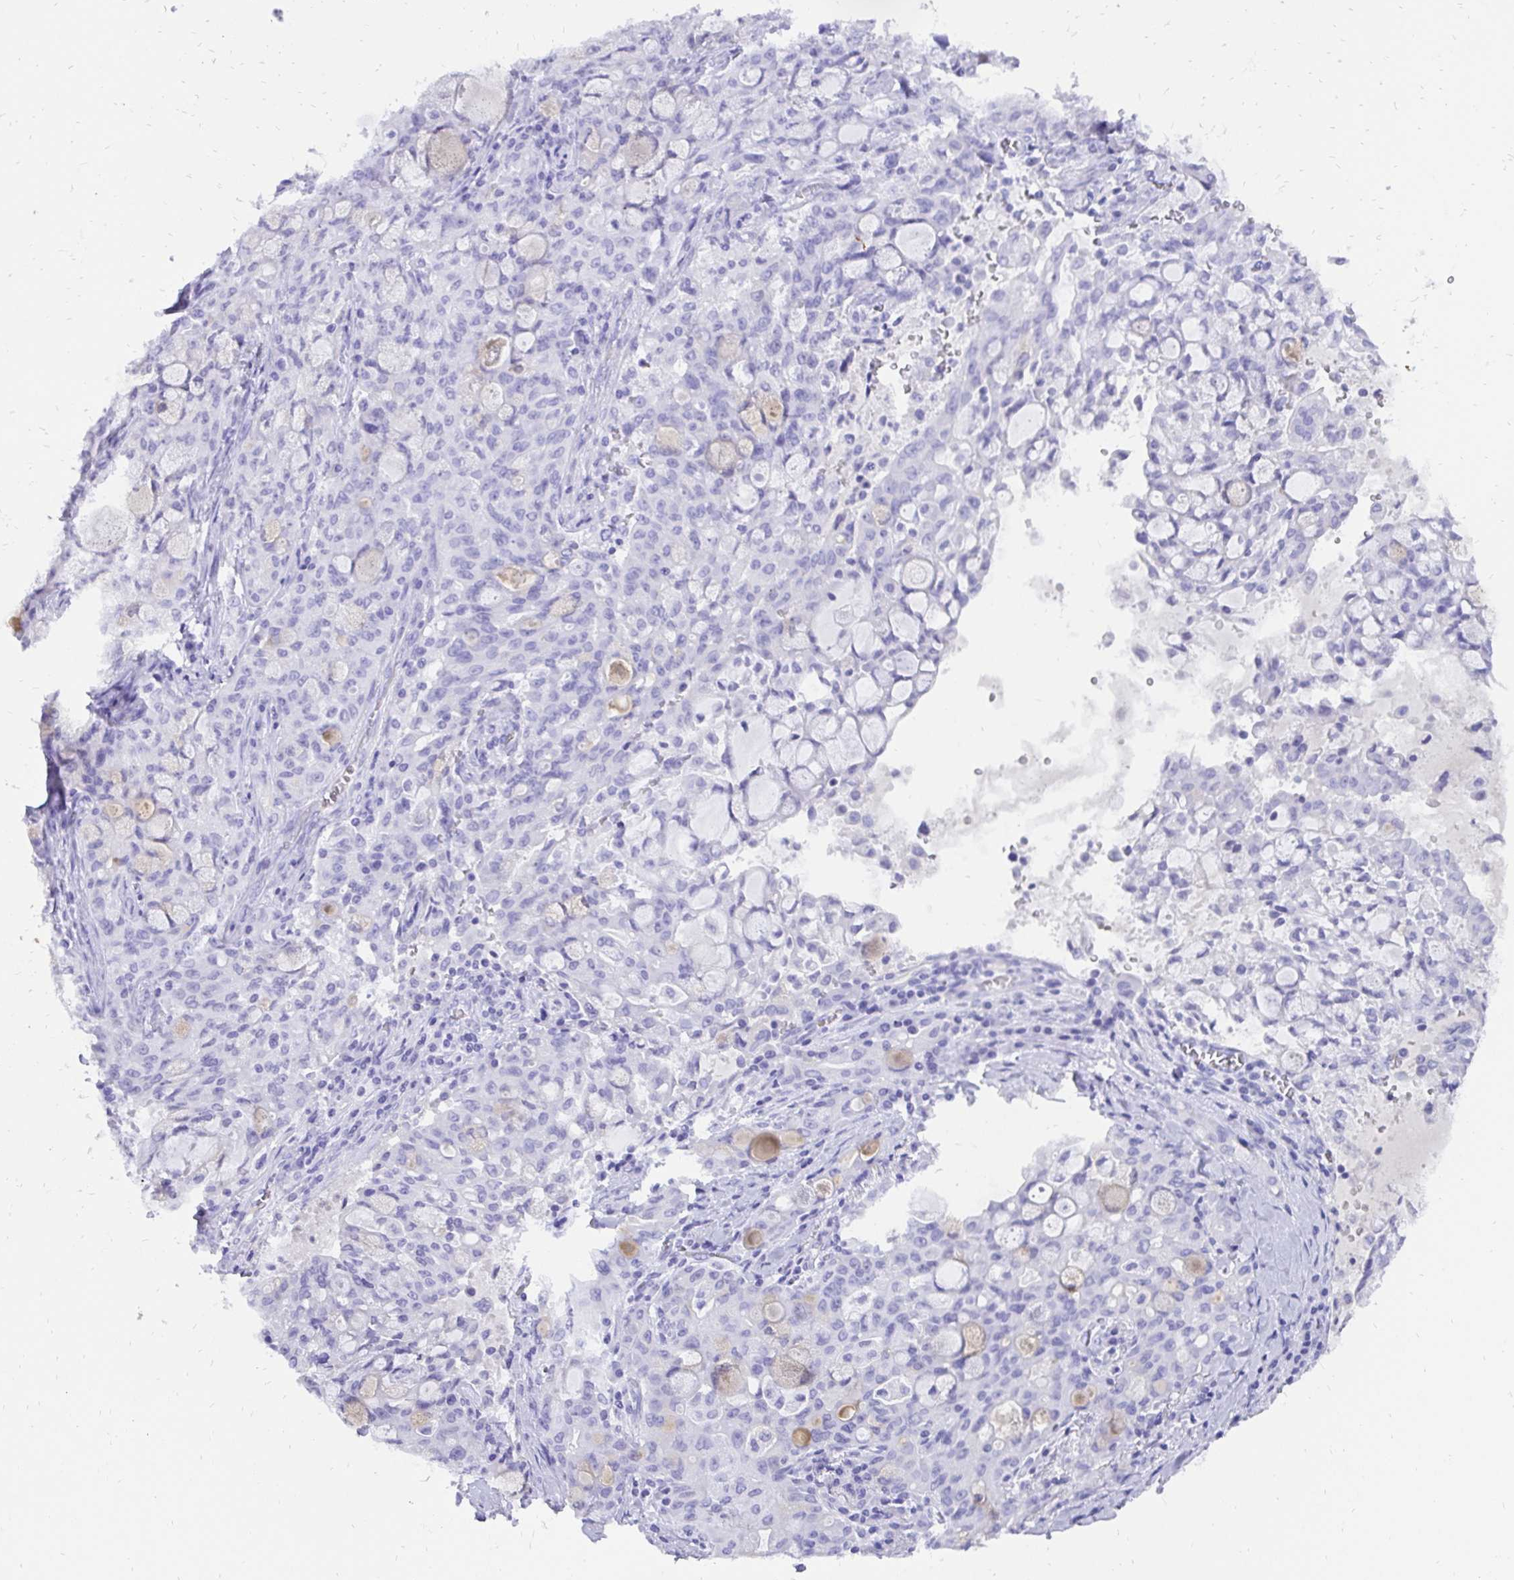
{"staining": {"intensity": "negative", "quantity": "none", "location": "none"}, "tissue": "lung cancer", "cell_type": "Tumor cells", "image_type": "cancer", "snomed": [{"axis": "morphology", "description": "Adenocarcinoma, NOS"}, {"axis": "topography", "description": "Lung"}], "caption": "Immunohistochemical staining of human lung cancer shows no significant expression in tumor cells.", "gene": "KRT13", "patient": {"sex": "female", "age": 44}}